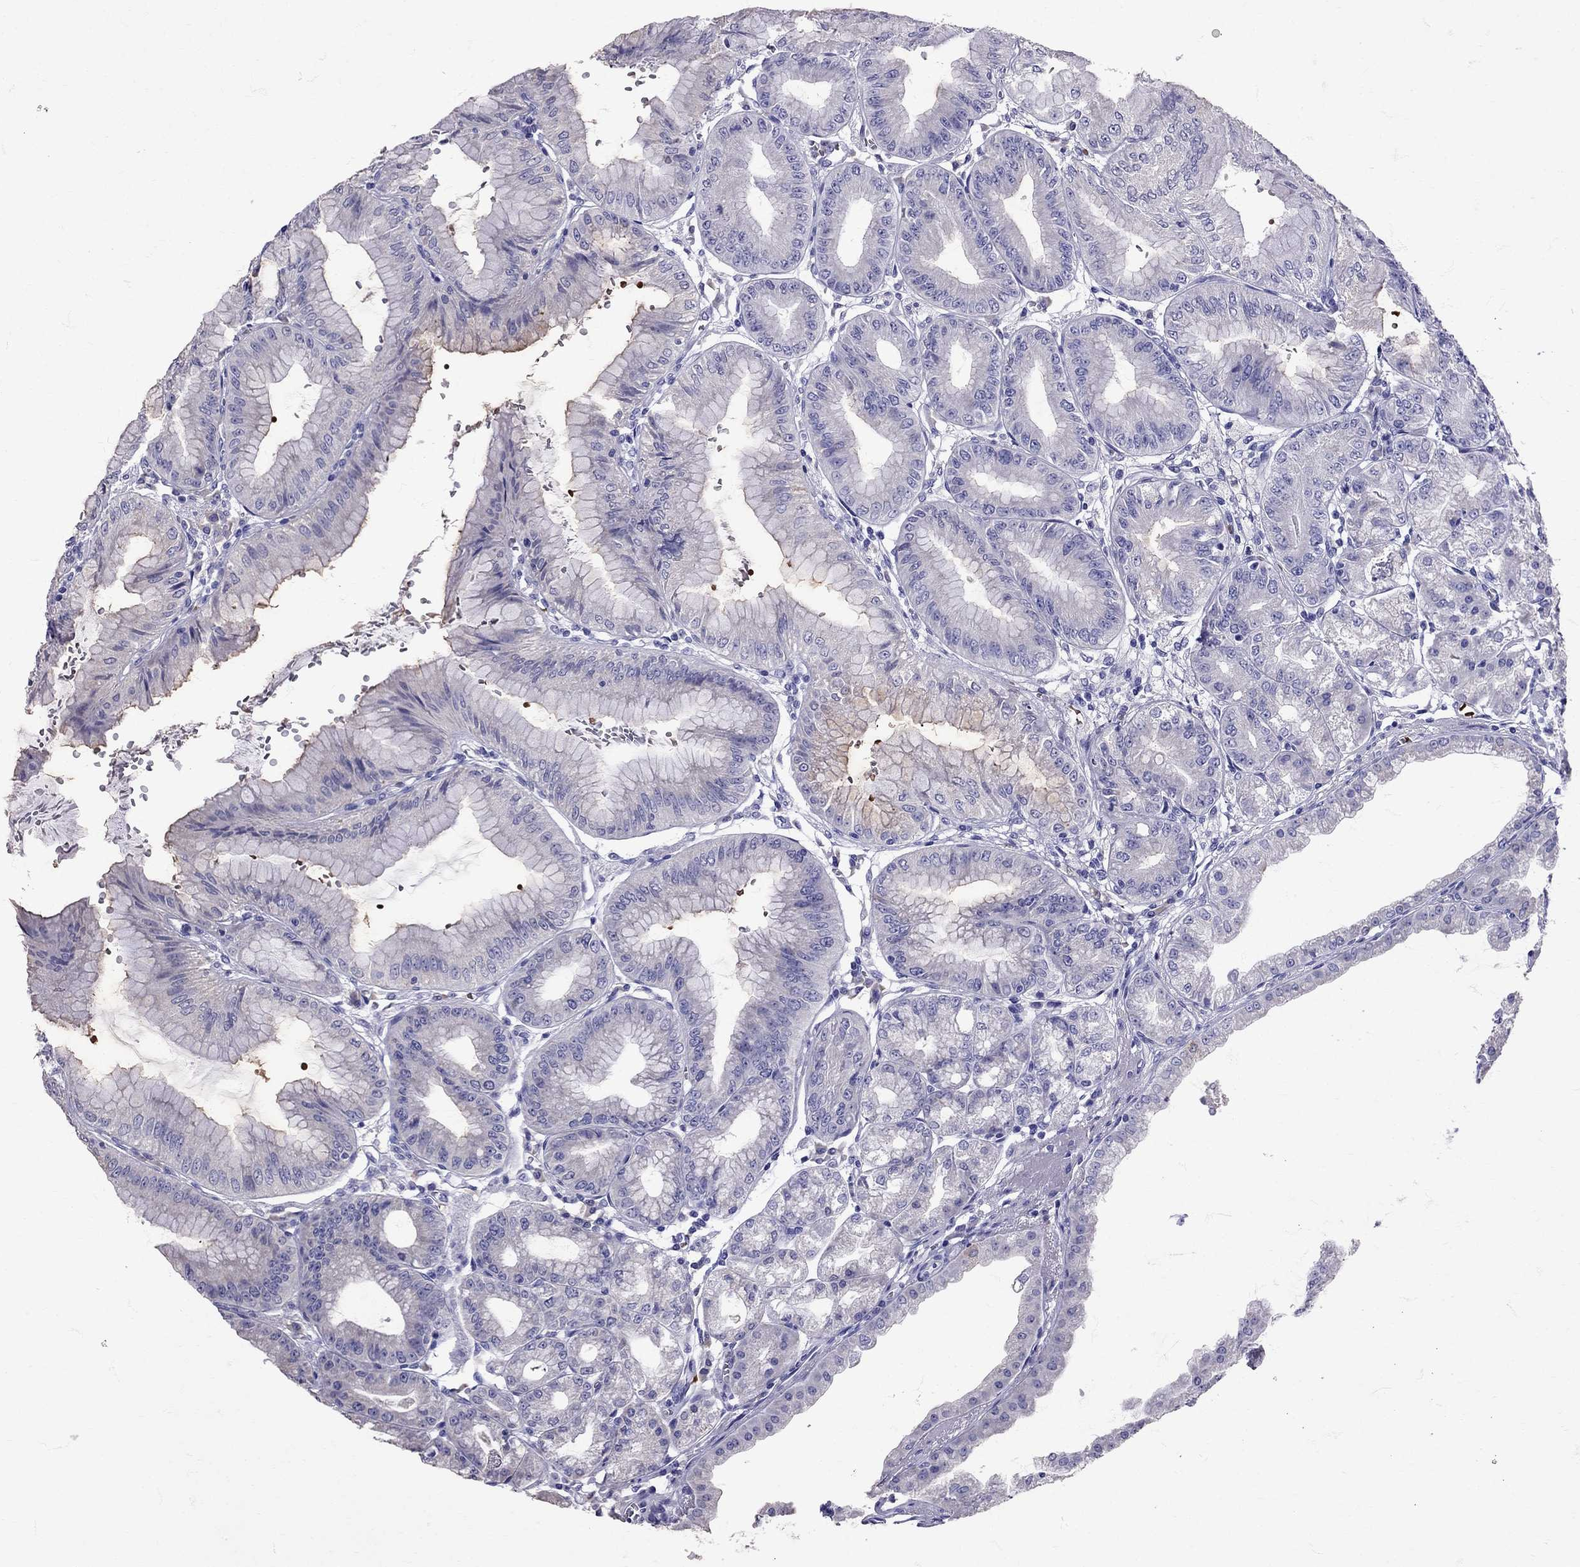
{"staining": {"intensity": "weak", "quantity": "<25%", "location": "cytoplasmic/membranous"}, "tissue": "stomach", "cell_type": "Glandular cells", "image_type": "normal", "snomed": [{"axis": "morphology", "description": "Normal tissue, NOS"}, {"axis": "topography", "description": "Stomach"}], "caption": "Unremarkable stomach was stained to show a protein in brown. There is no significant expression in glandular cells. The staining was performed using DAB to visualize the protein expression in brown, while the nuclei were stained in blue with hematoxylin (Magnification: 20x).", "gene": "TBR1", "patient": {"sex": "male", "age": 71}}